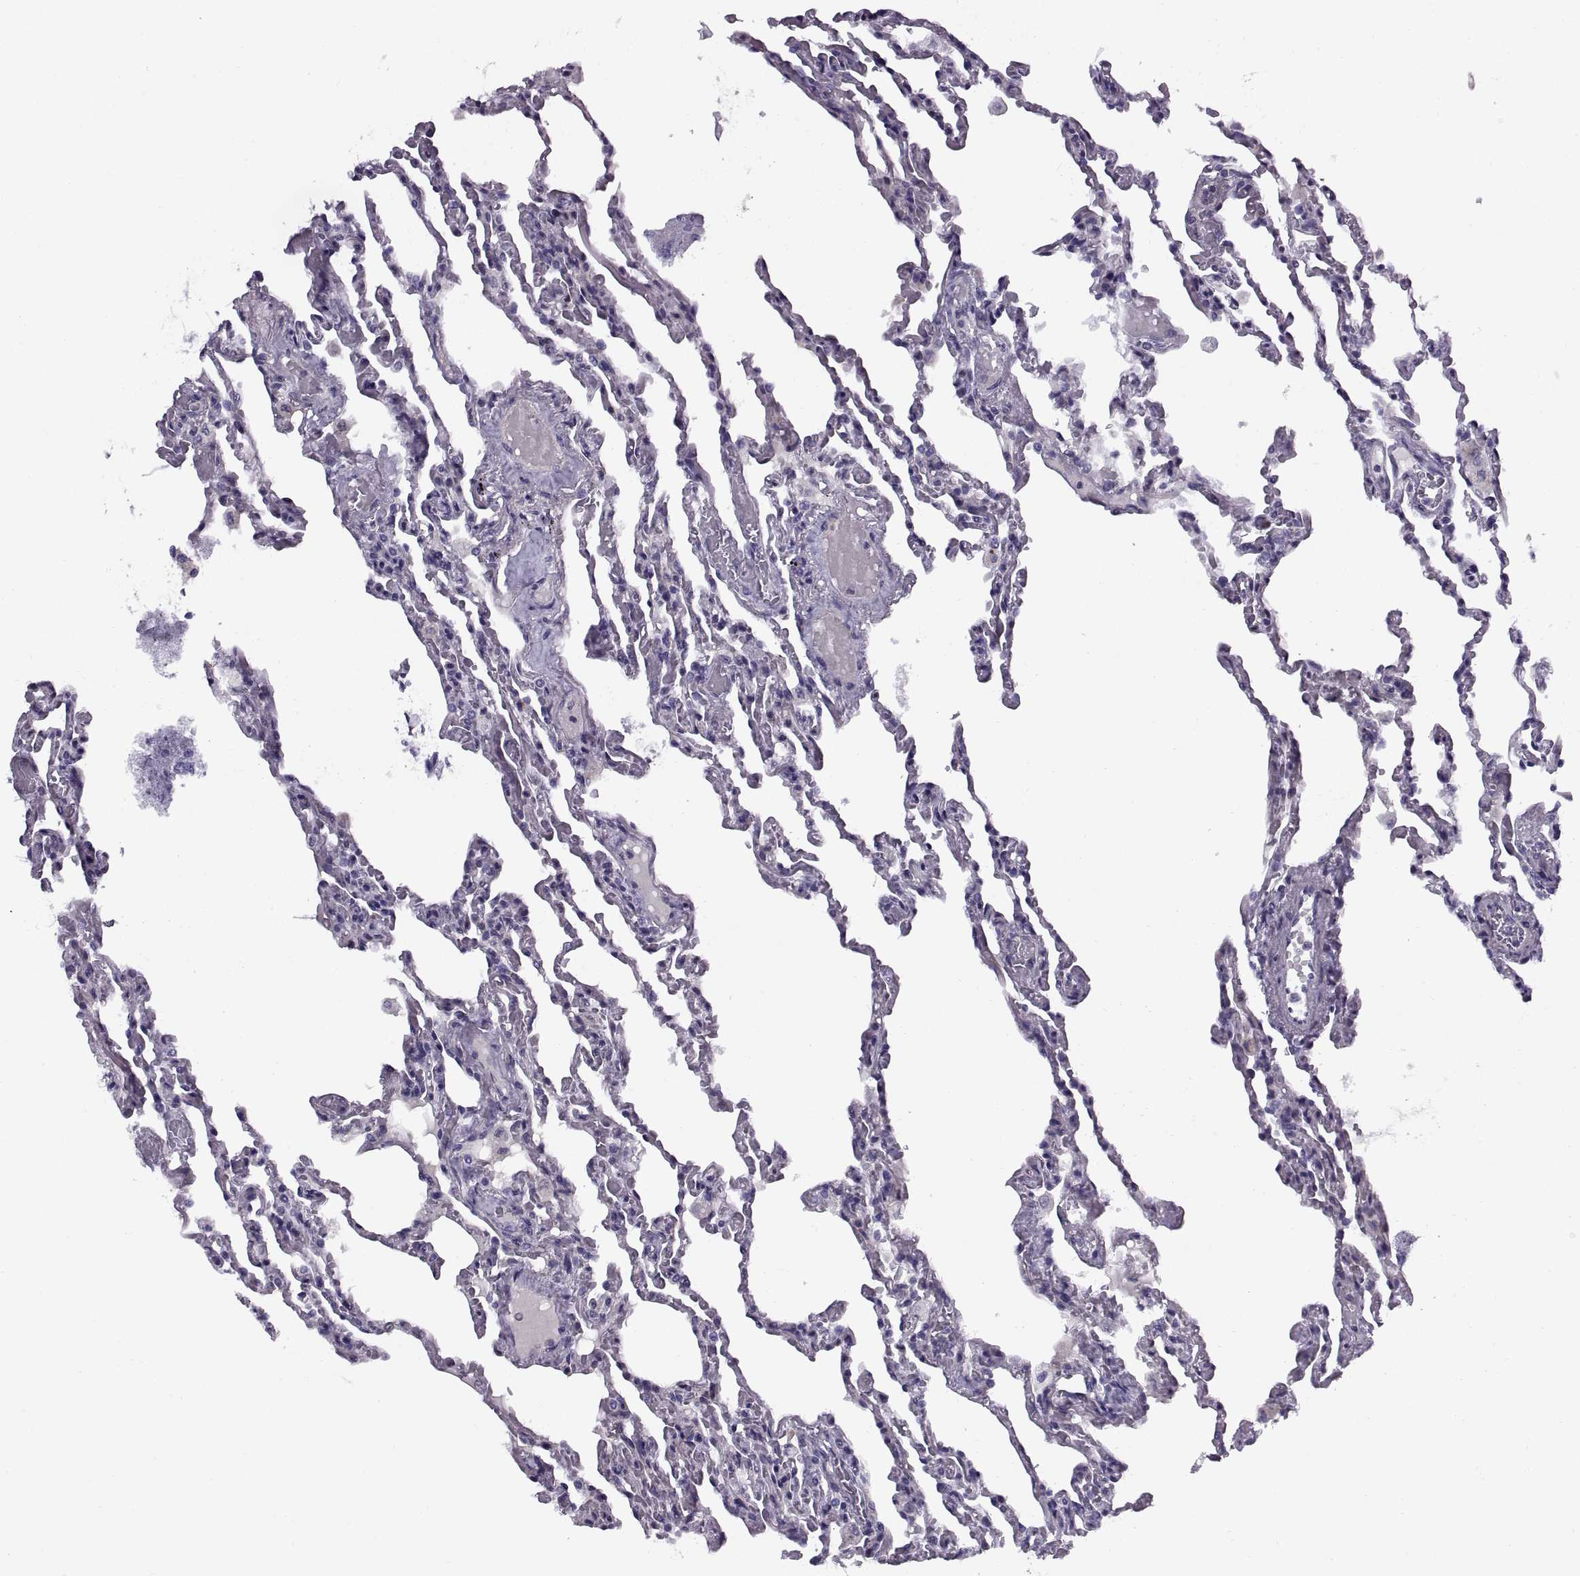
{"staining": {"intensity": "negative", "quantity": "none", "location": "none"}, "tissue": "lung", "cell_type": "Alveolar cells", "image_type": "normal", "snomed": [{"axis": "morphology", "description": "Normal tissue, NOS"}, {"axis": "topography", "description": "Lung"}], "caption": "Alveolar cells show no significant protein expression in unremarkable lung. (IHC, brightfield microscopy, high magnification).", "gene": "CALCR", "patient": {"sex": "female", "age": 43}}